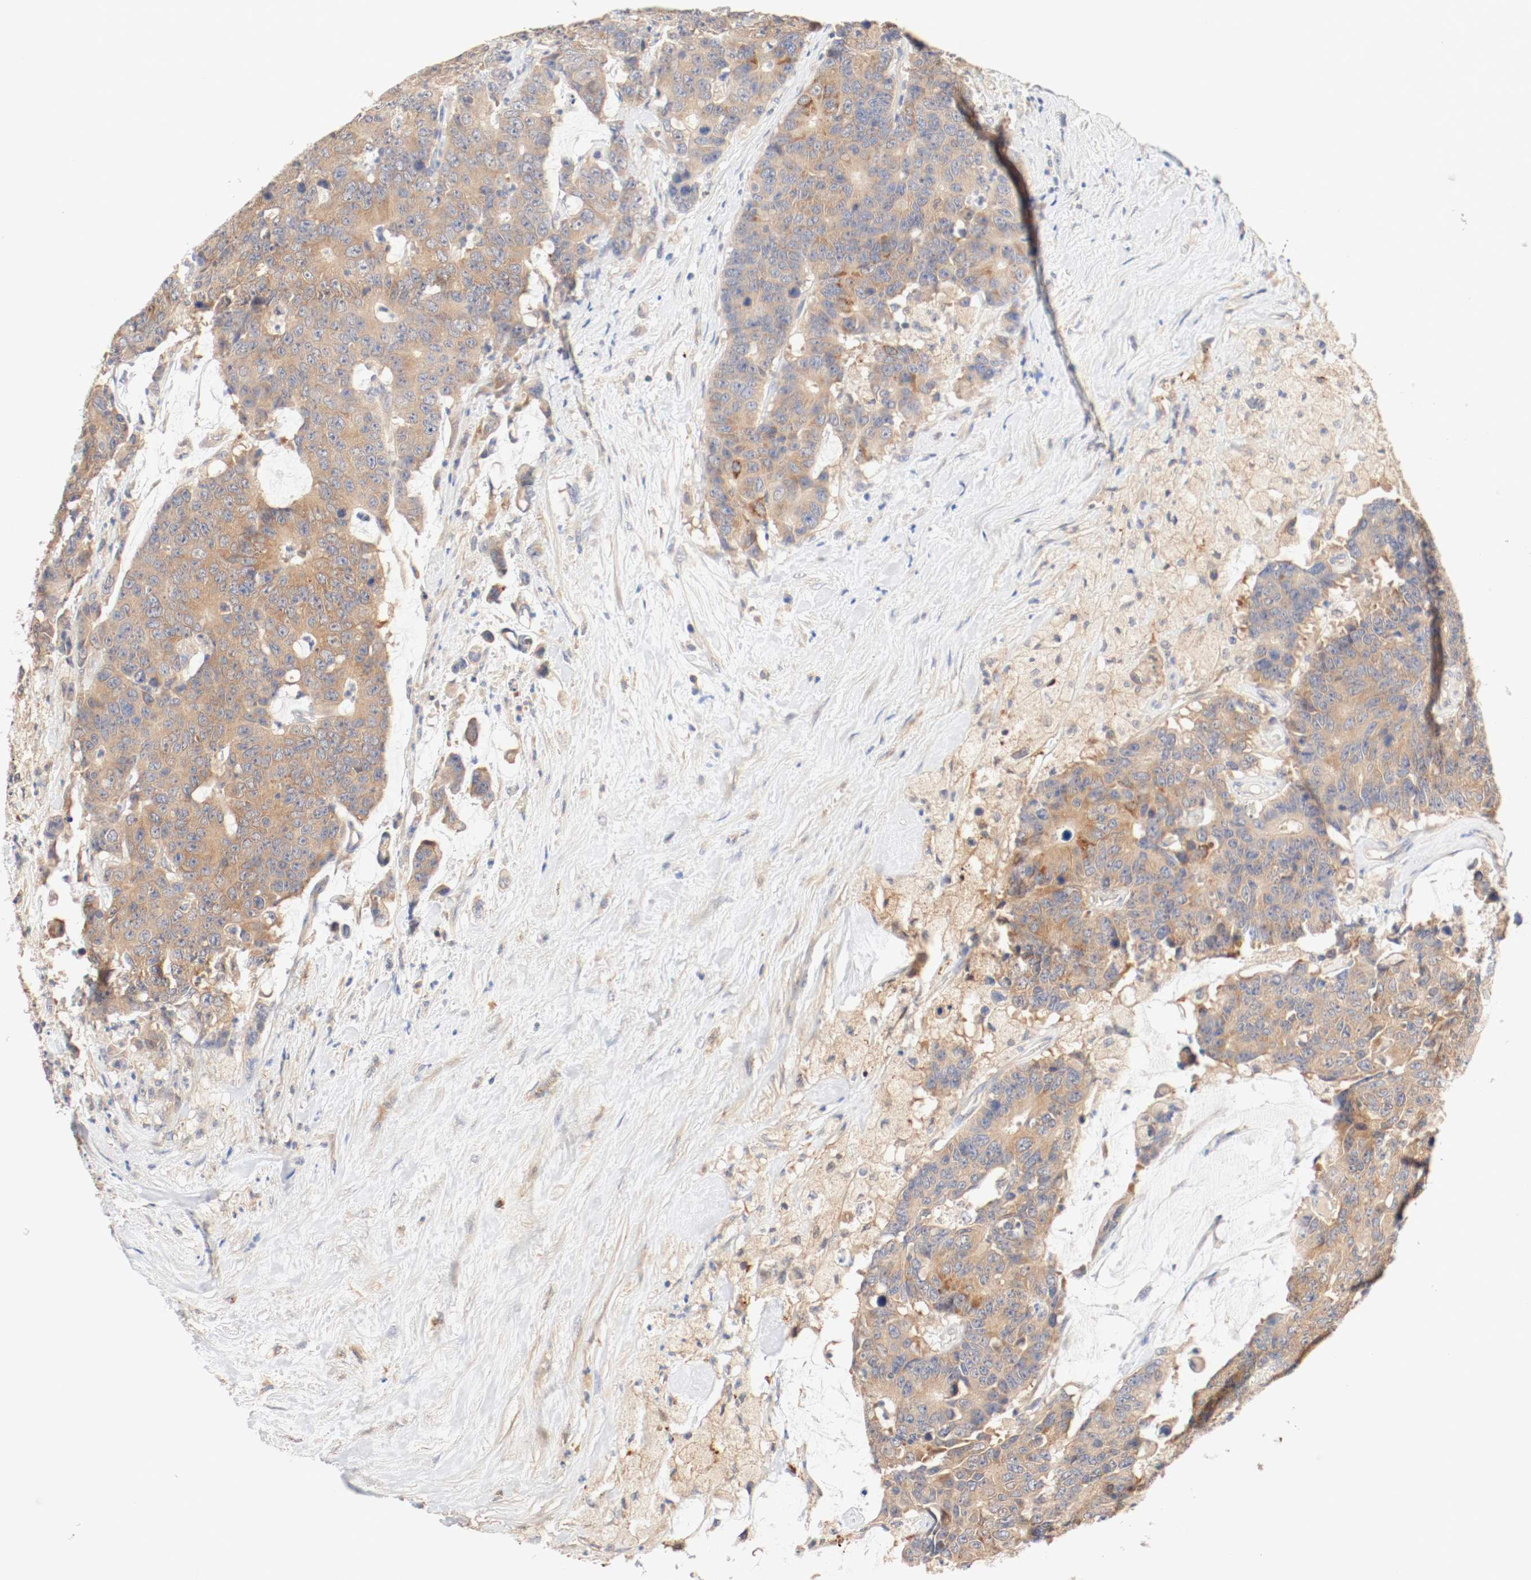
{"staining": {"intensity": "moderate", "quantity": ">75%", "location": "cytoplasmic/membranous"}, "tissue": "colorectal cancer", "cell_type": "Tumor cells", "image_type": "cancer", "snomed": [{"axis": "morphology", "description": "Adenocarcinoma, NOS"}, {"axis": "topography", "description": "Colon"}], "caption": "Colorectal cancer stained for a protein (brown) reveals moderate cytoplasmic/membranous positive staining in about >75% of tumor cells.", "gene": "GIT1", "patient": {"sex": "female", "age": 86}}